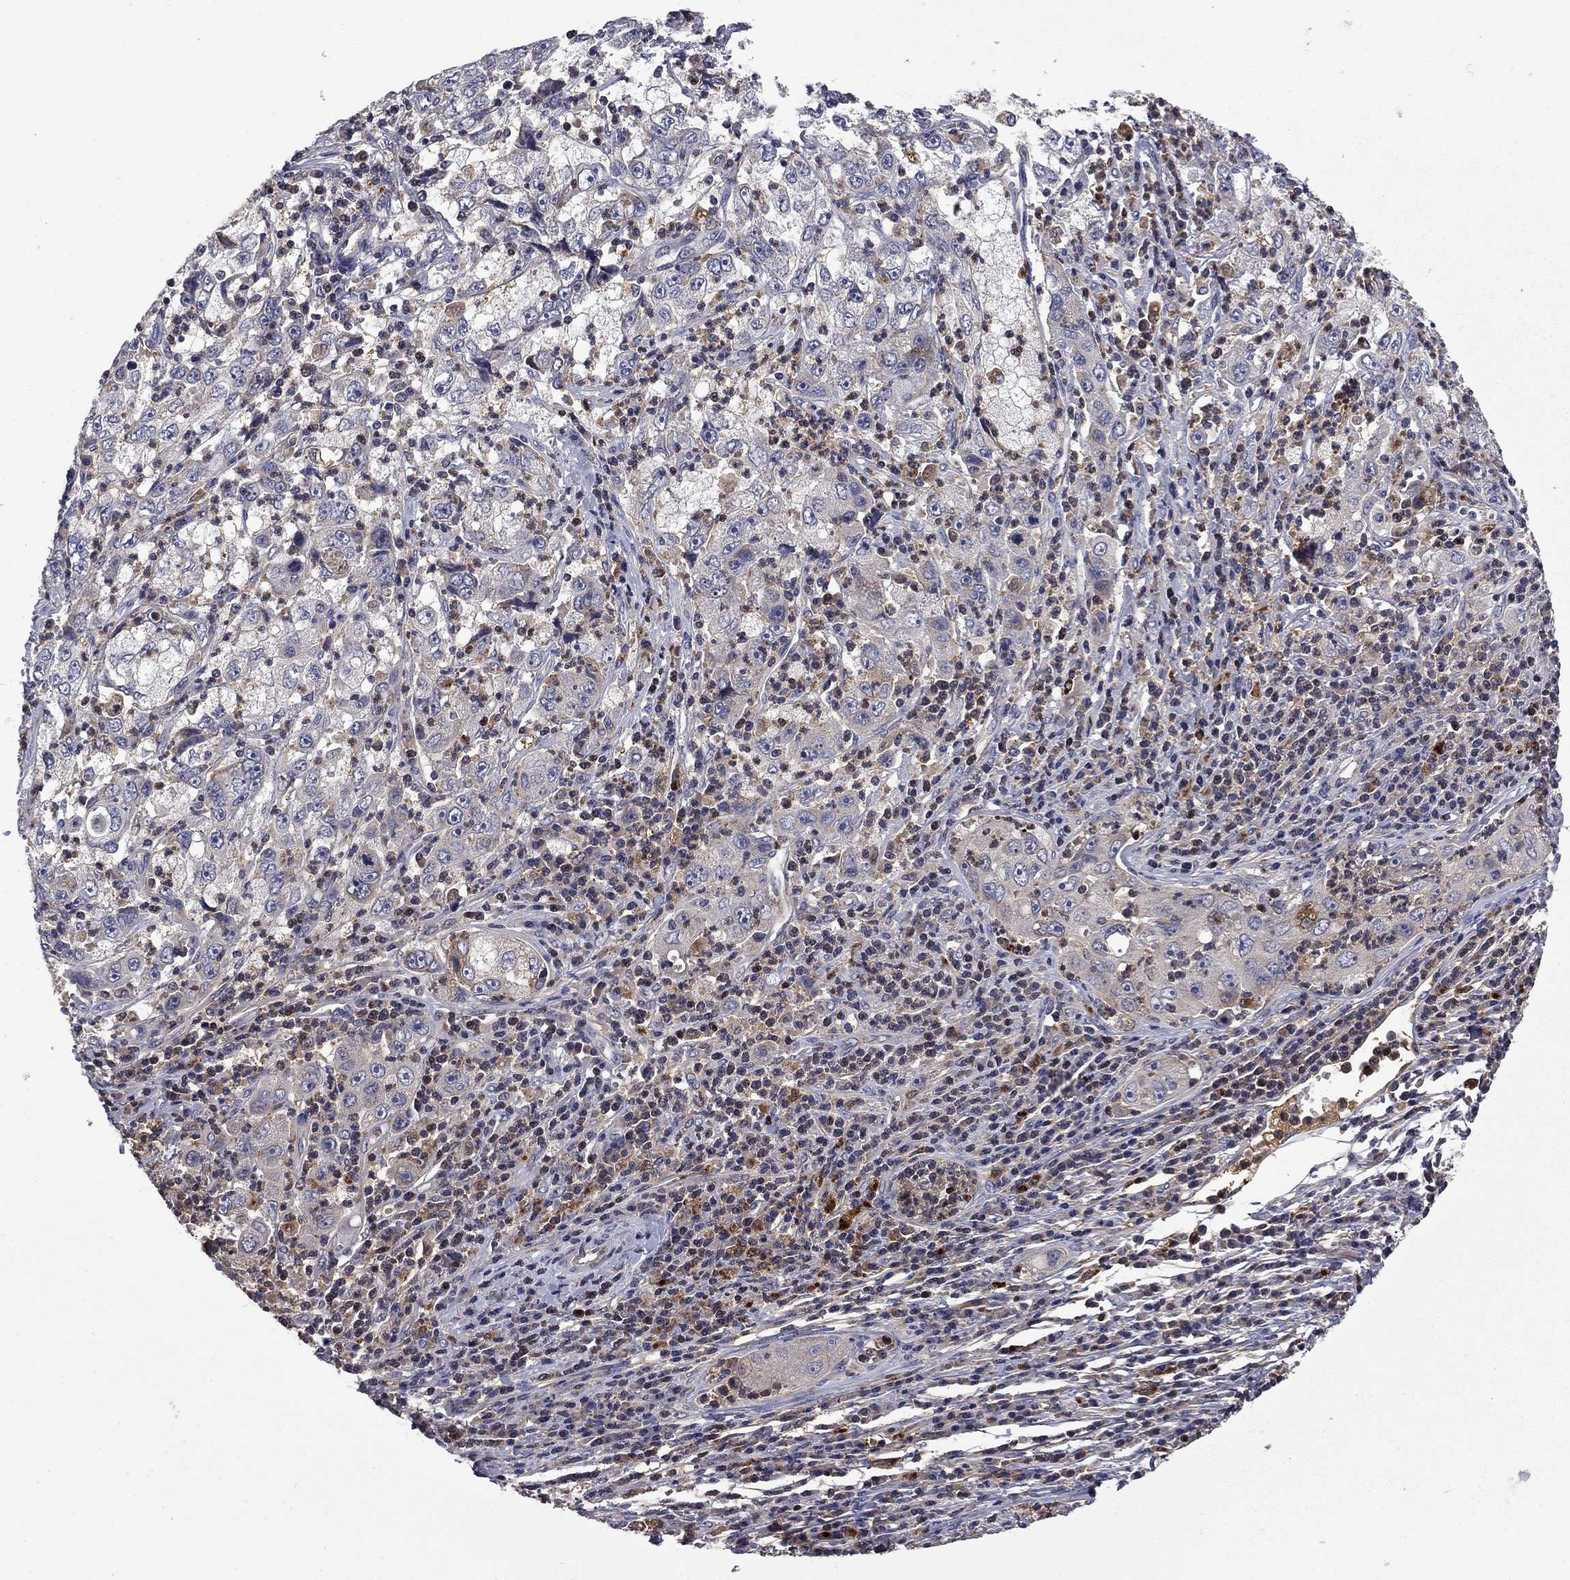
{"staining": {"intensity": "negative", "quantity": "none", "location": "none"}, "tissue": "cervical cancer", "cell_type": "Tumor cells", "image_type": "cancer", "snomed": [{"axis": "morphology", "description": "Squamous cell carcinoma, NOS"}, {"axis": "topography", "description": "Cervix"}], "caption": "A high-resolution image shows immunohistochemistry (IHC) staining of cervical cancer, which displays no significant expression in tumor cells.", "gene": "CEACAM7", "patient": {"sex": "female", "age": 36}}